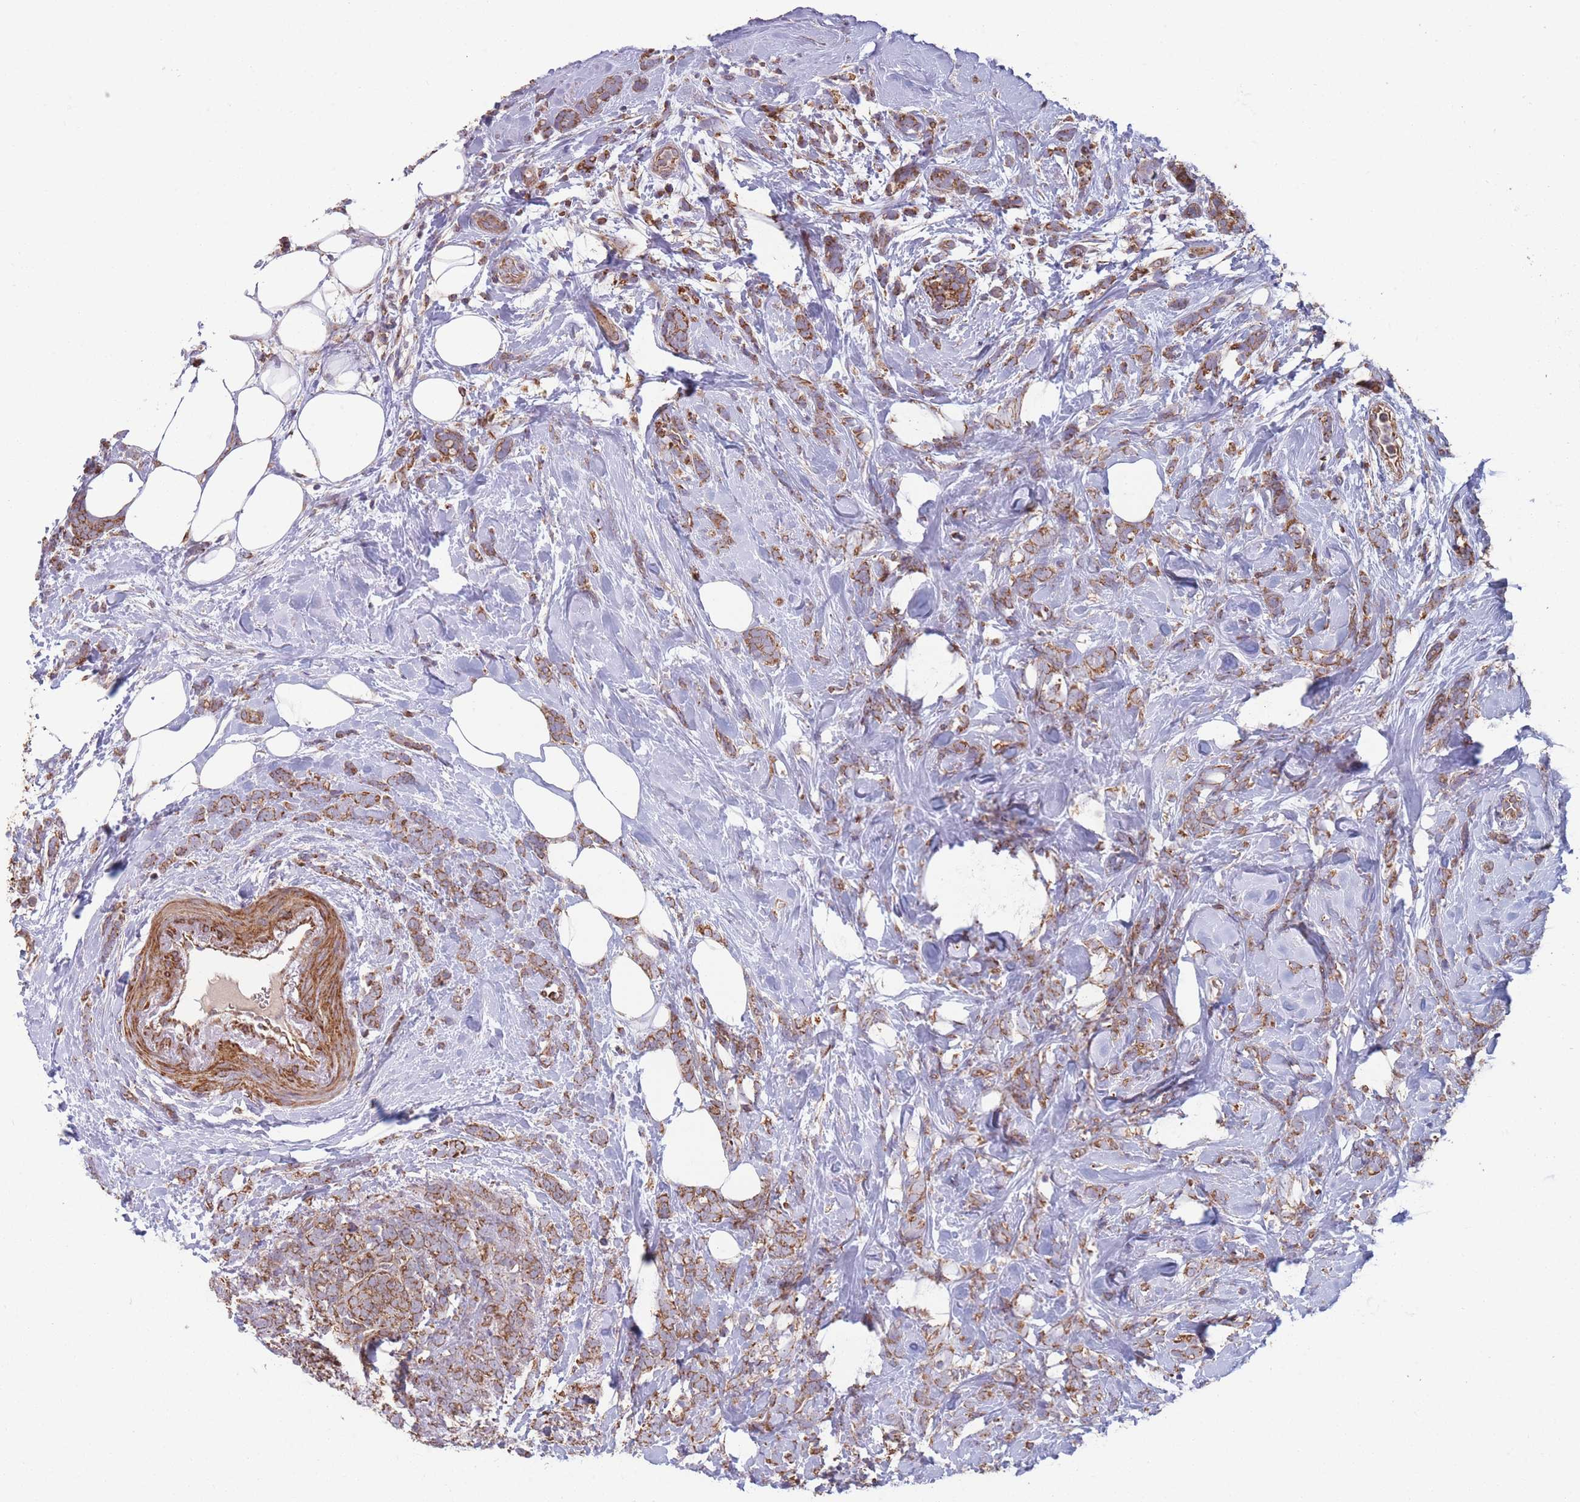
{"staining": {"intensity": "moderate", "quantity": ">75%", "location": "cytoplasmic/membranous"}, "tissue": "breast cancer", "cell_type": "Tumor cells", "image_type": "cancer", "snomed": [{"axis": "morphology", "description": "Lobular carcinoma"}, {"axis": "topography", "description": "Breast"}], "caption": "DAB (3,3'-diaminobenzidine) immunohistochemical staining of human breast cancer (lobular carcinoma) demonstrates moderate cytoplasmic/membranous protein expression in approximately >75% of tumor cells. The staining is performed using DAB (3,3'-diaminobenzidine) brown chromogen to label protein expression. The nuclei are counter-stained blue using hematoxylin.", "gene": "KIF16B", "patient": {"sex": "female", "age": 58}}